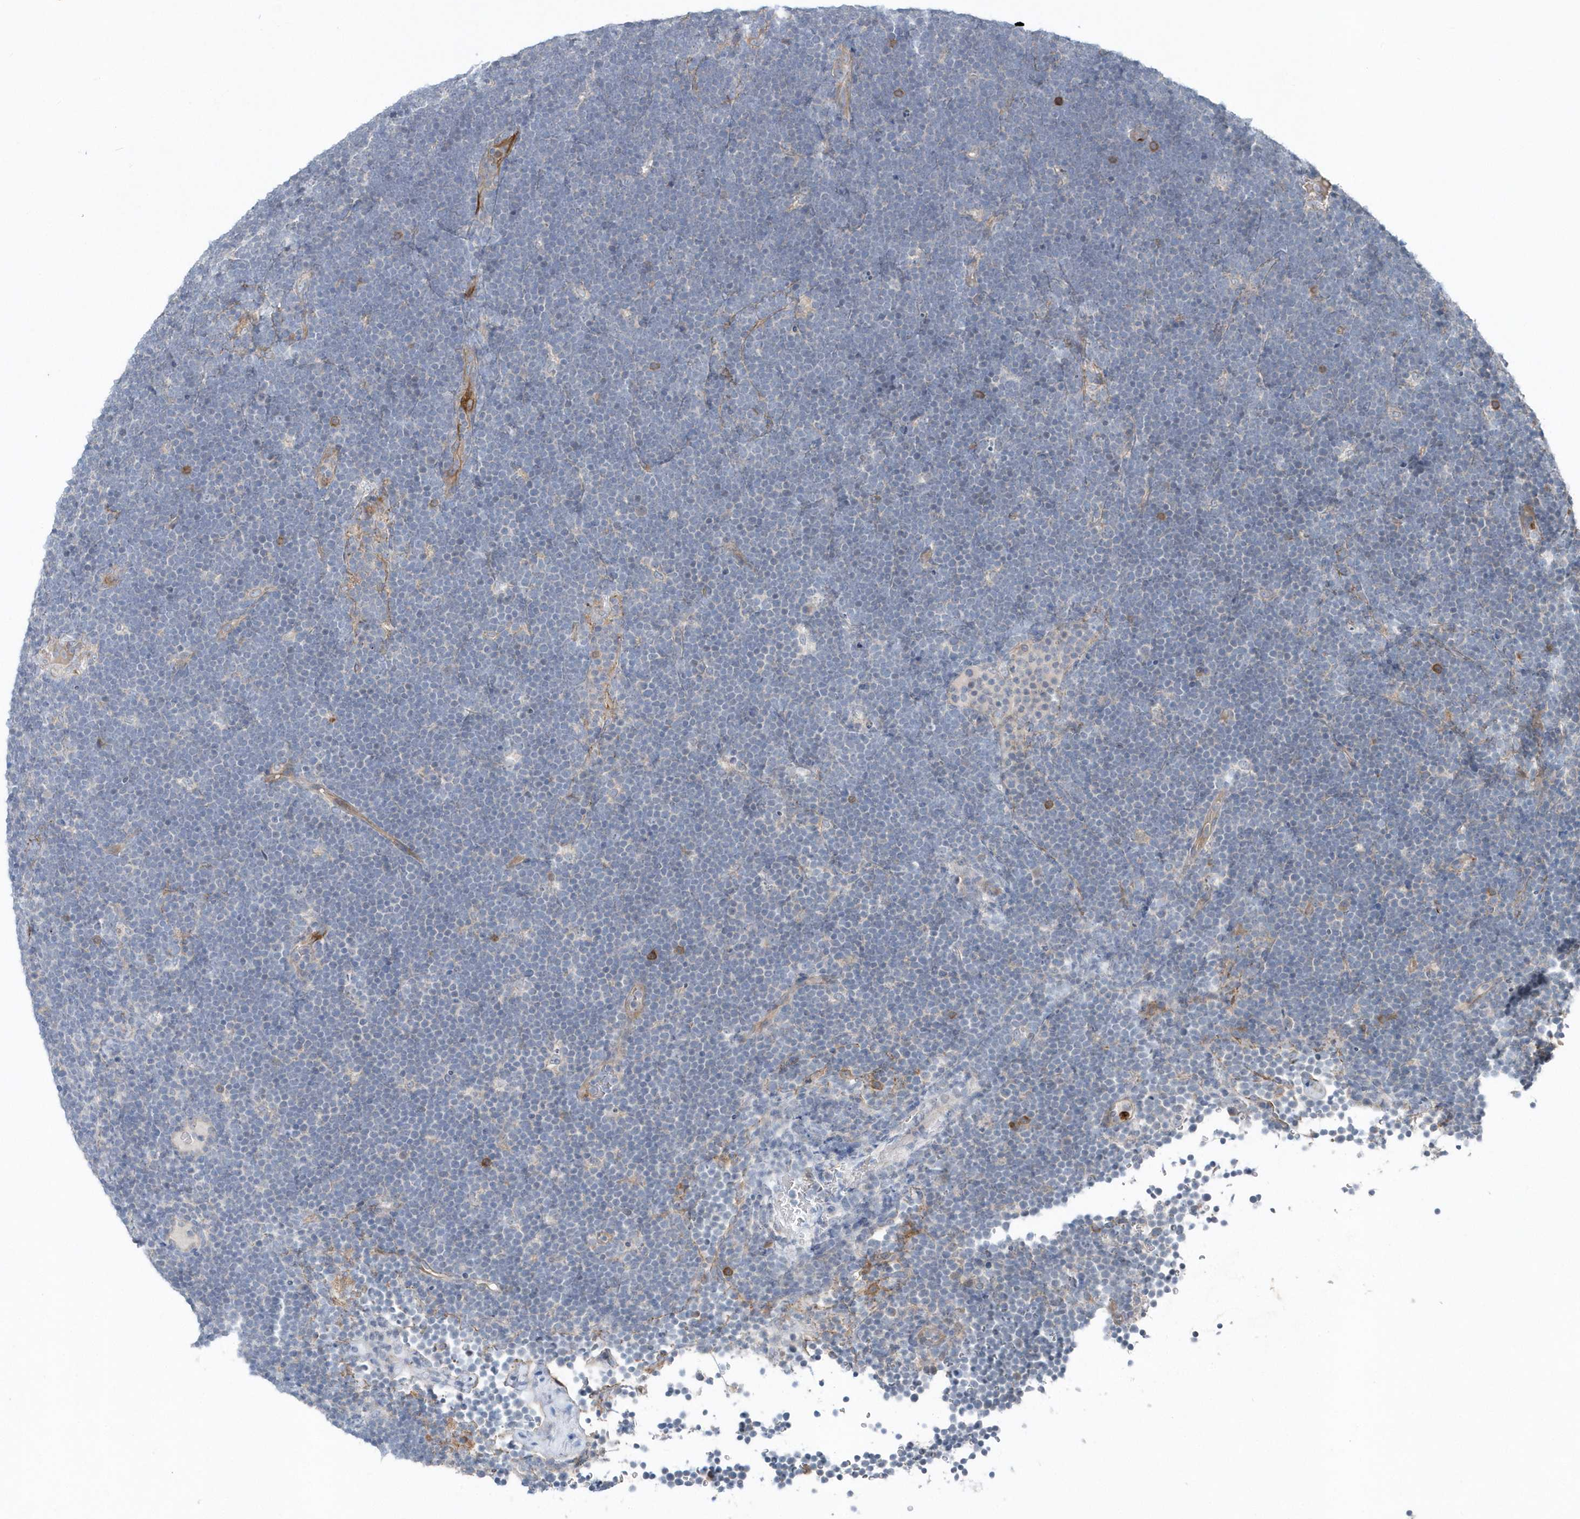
{"staining": {"intensity": "negative", "quantity": "none", "location": "none"}, "tissue": "lymphoma", "cell_type": "Tumor cells", "image_type": "cancer", "snomed": [{"axis": "morphology", "description": "Malignant lymphoma, non-Hodgkin's type, High grade"}, {"axis": "topography", "description": "Lymph node"}], "caption": "Photomicrograph shows no protein positivity in tumor cells of malignant lymphoma, non-Hodgkin's type (high-grade) tissue. (IHC, brightfield microscopy, high magnification).", "gene": "MCC", "patient": {"sex": "male", "age": 13}}